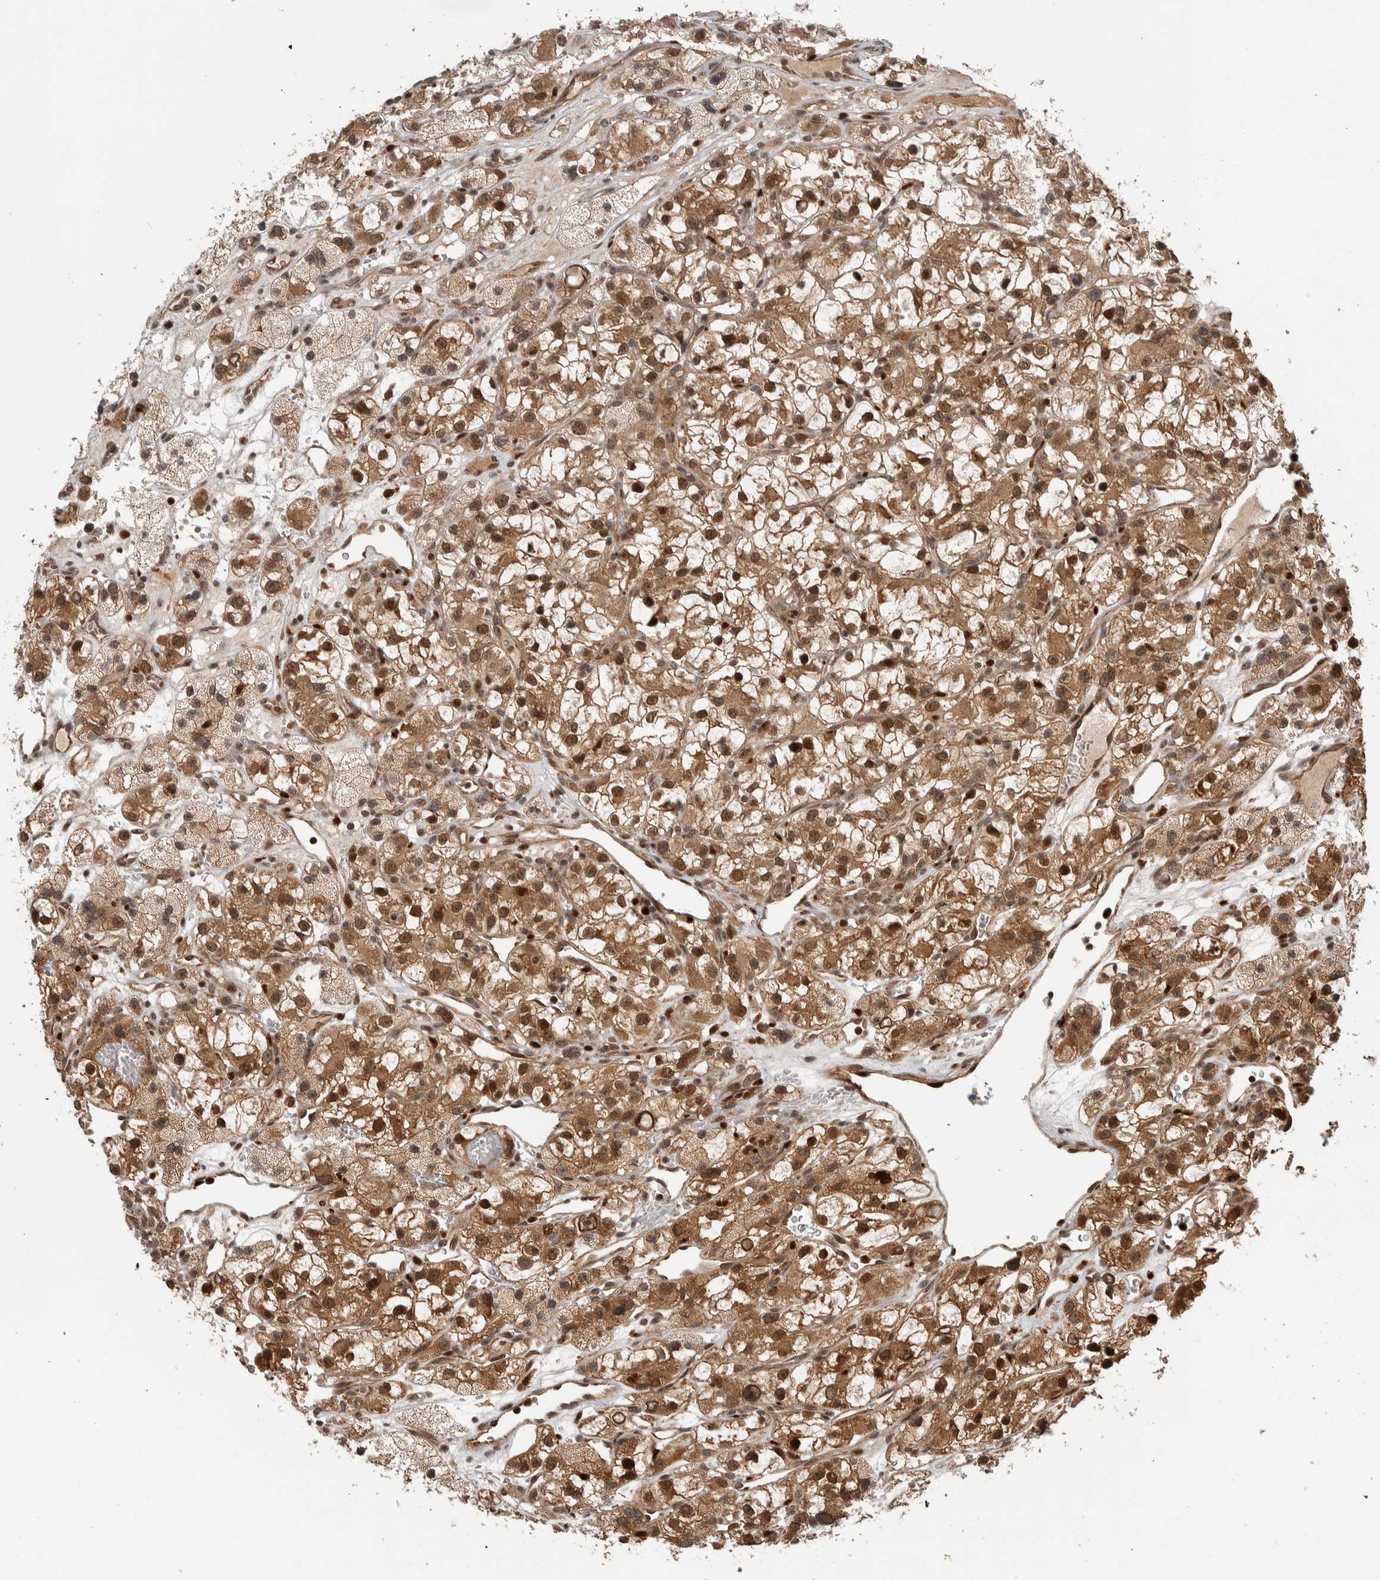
{"staining": {"intensity": "moderate", "quantity": ">75%", "location": "cytoplasmic/membranous,nuclear"}, "tissue": "renal cancer", "cell_type": "Tumor cells", "image_type": "cancer", "snomed": [{"axis": "morphology", "description": "Adenocarcinoma, NOS"}, {"axis": "topography", "description": "Kidney"}], "caption": "Human renal cancer (adenocarcinoma) stained with a brown dye reveals moderate cytoplasmic/membranous and nuclear positive positivity in approximately >75% of tumor cells.", "gene": "RPS6KA4", "patient": {"sex": "female", "age": 57}}